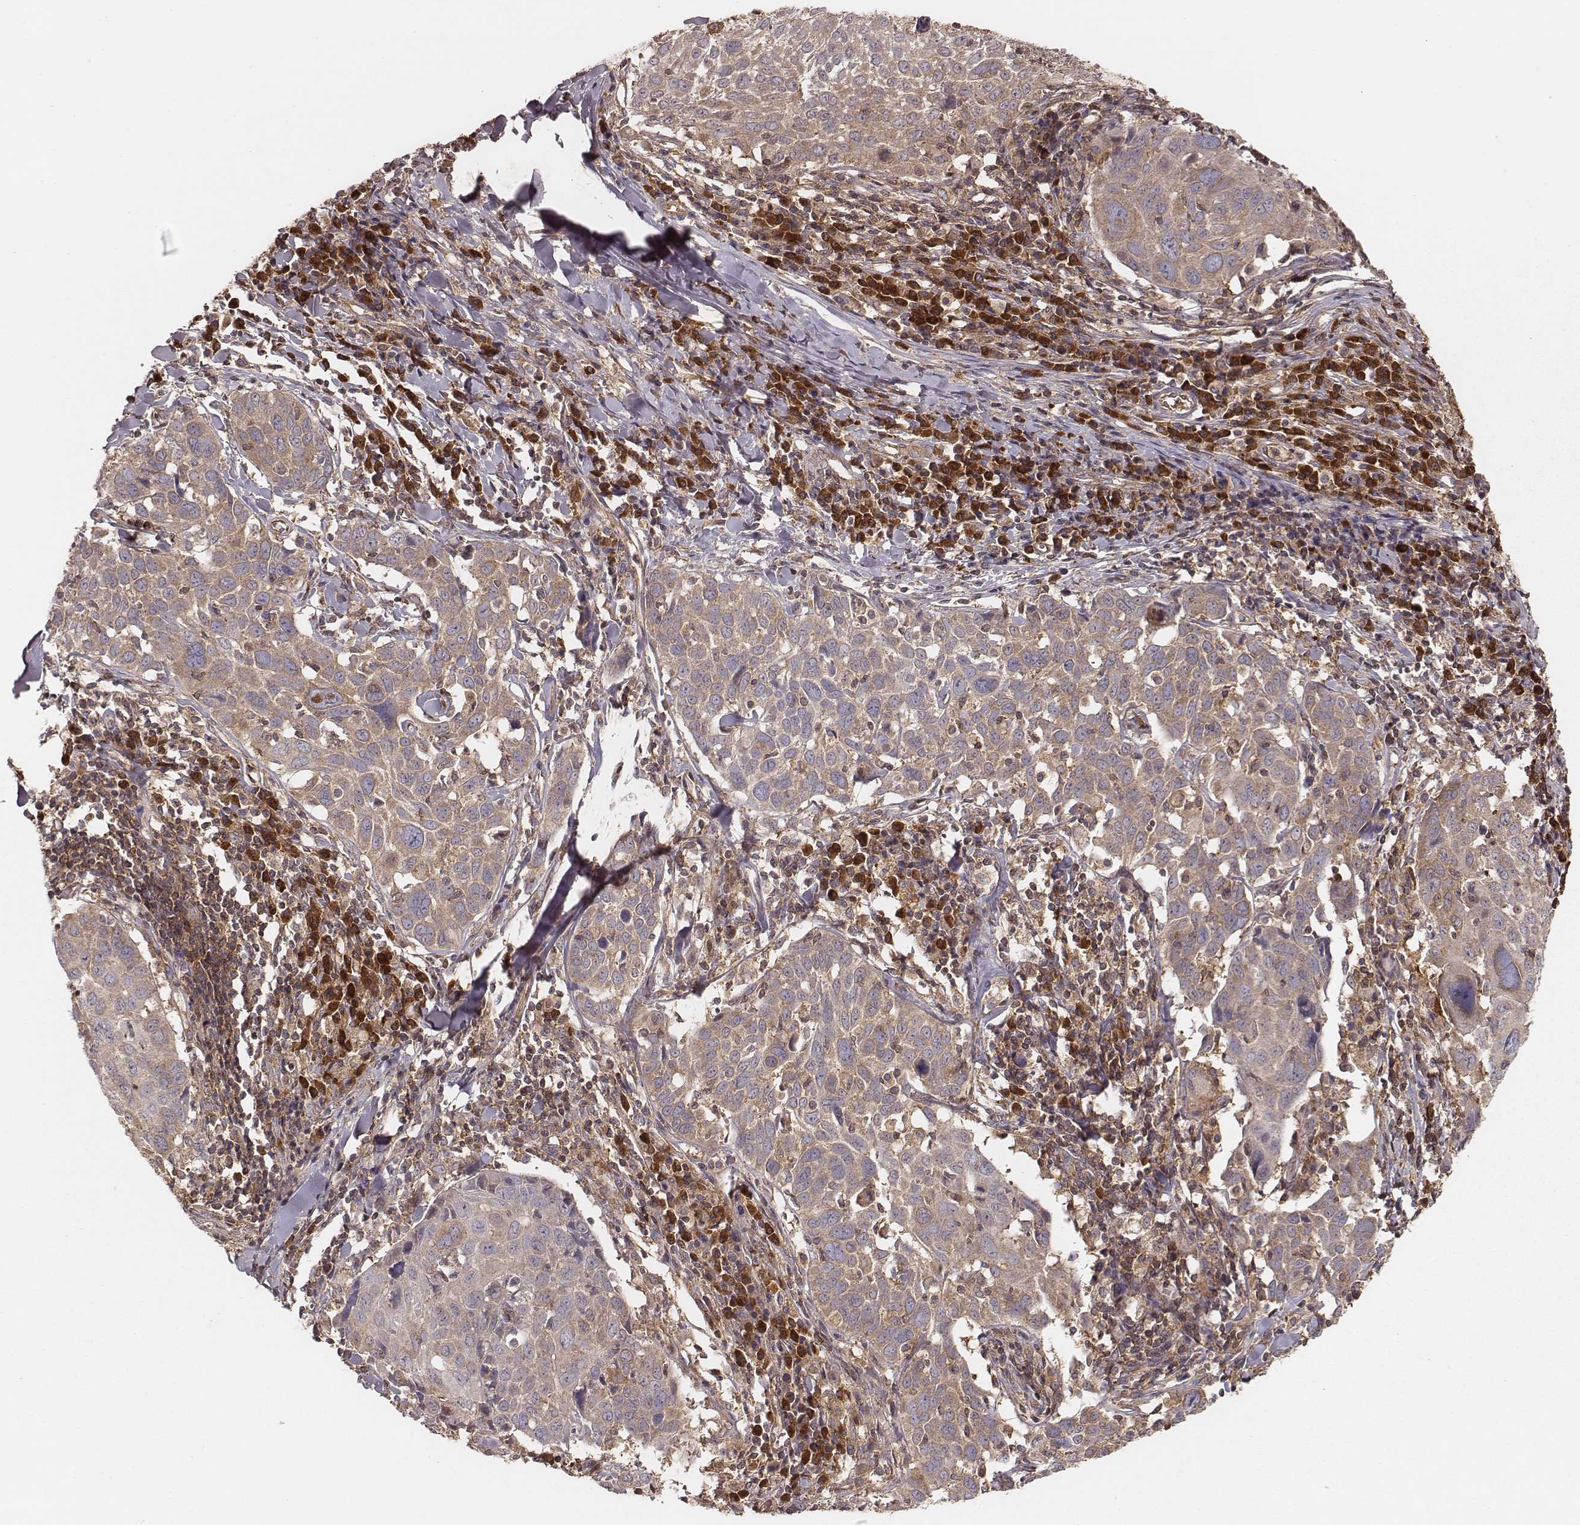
{"staining": {"intensity": "weak", "quantity": "25%-75%", "location": "cytoplasmic/membranous"}, "tissue": "lung cancer", "cell_type": "Tumor cells", "image_type": "cancer", "snomed": [{"axis": "morphology", "description": "Squamous cell carcinoma, NOS"}, {"axis": "topography", "description": "Lung"}], "caption": "Protein analysis of squamous cell carcinoma (lung) tissue displays weak cytoplasmic/membranous staining in approximately 25%-75% of tumor cells.", "gene": "CARS1", "patient": {"sex": "male", "age": 57}}